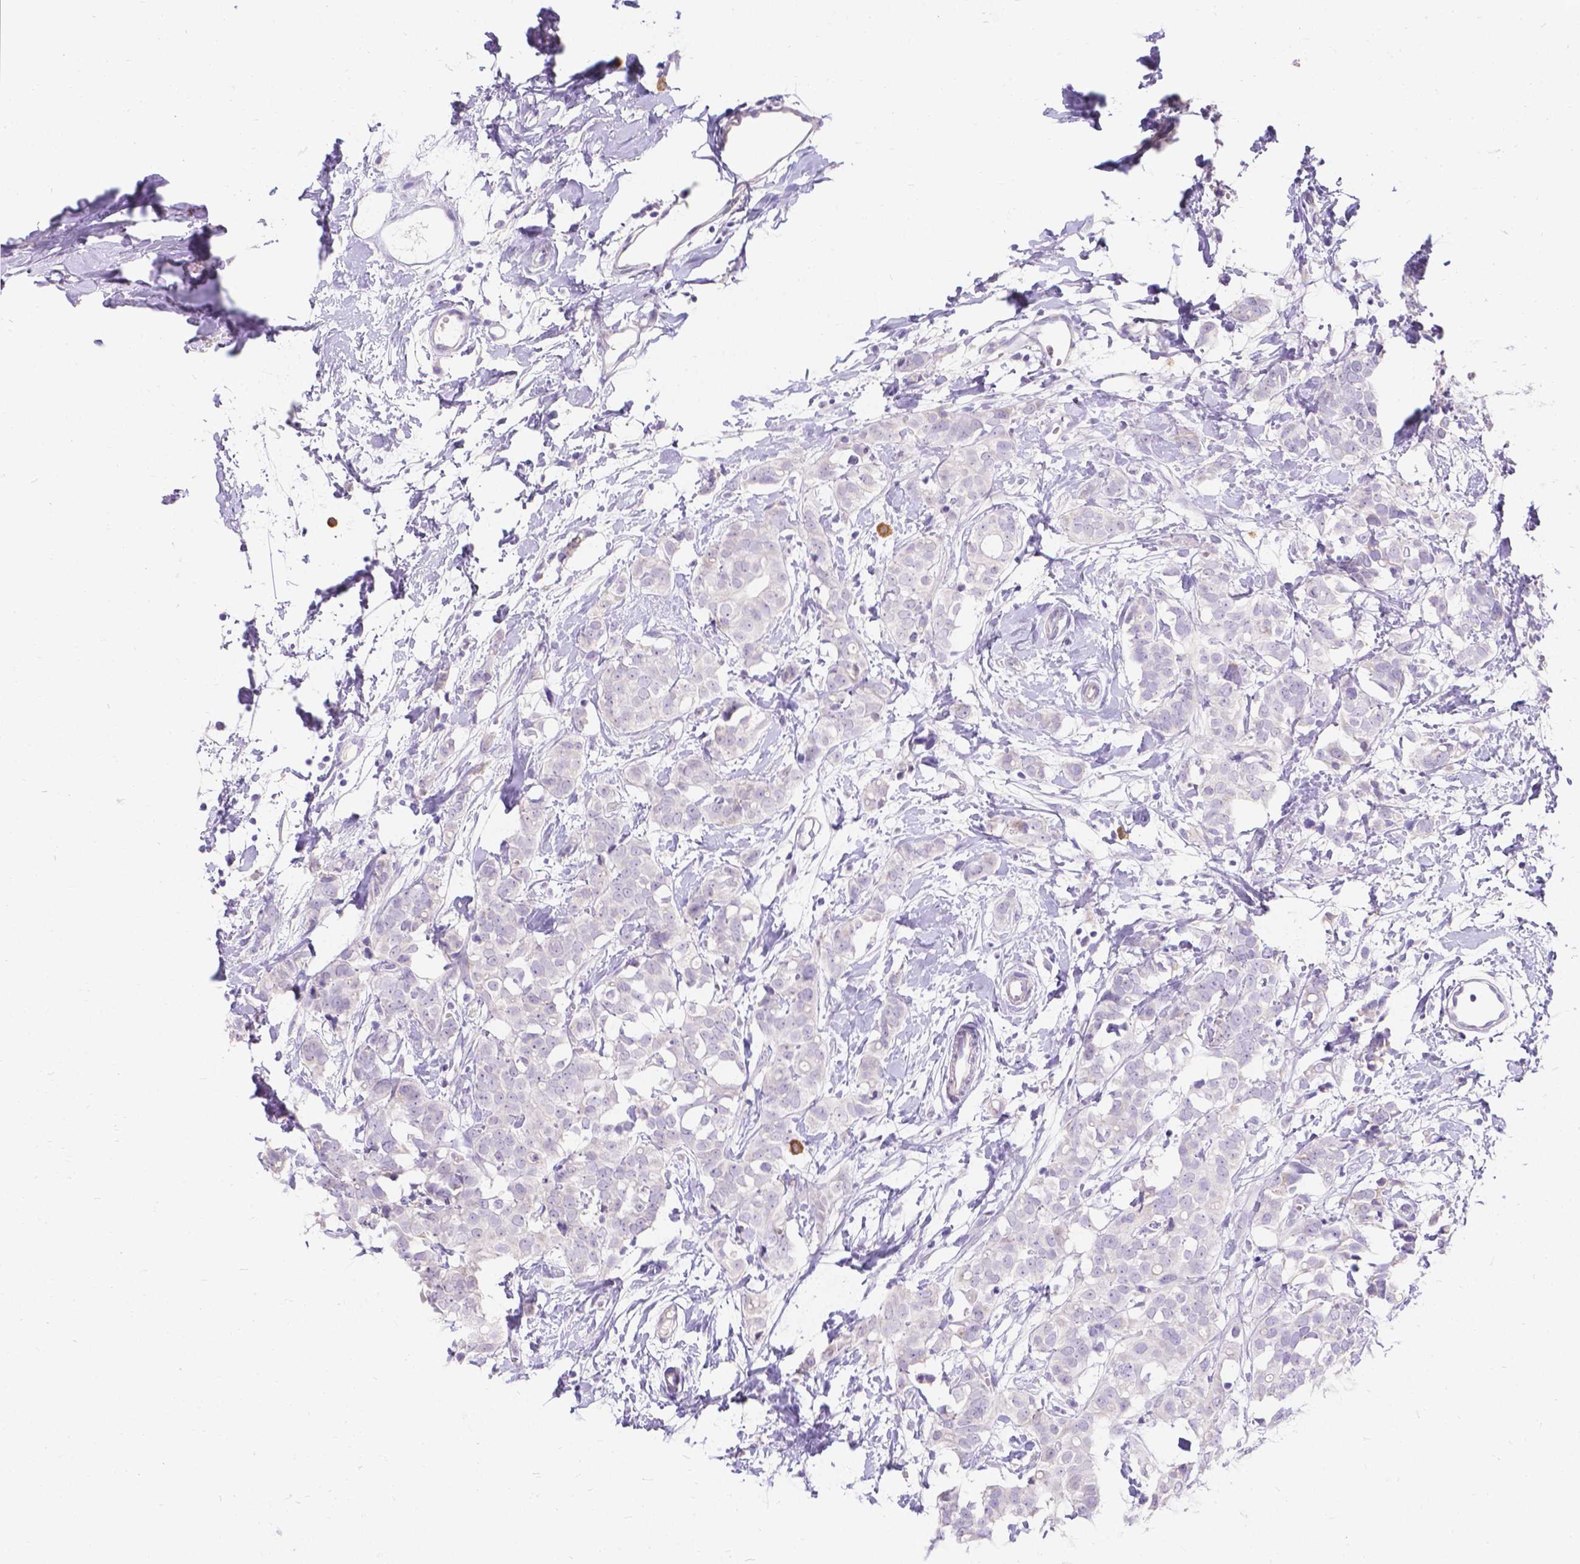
{"staining": {"intensity": "negative", "quantity": "none", "location": "none"}, "tissue": "breast cancer", "cell_type": "Tumor cells", "image_type": "cancer", "snomed": [{"axis": "morphology", "description": "Duct carcinoma"}, {"axis": "topography", "description": "Breast"}], "caption": "Immunohistochemistry (IHC) photomicrograph of neoplastic tissue: human breast cancer stained with DAB displays no significant protein expression in tumor cells.", "gene": "GNRHR", "patient": {"sex": "female", "age": 40}}